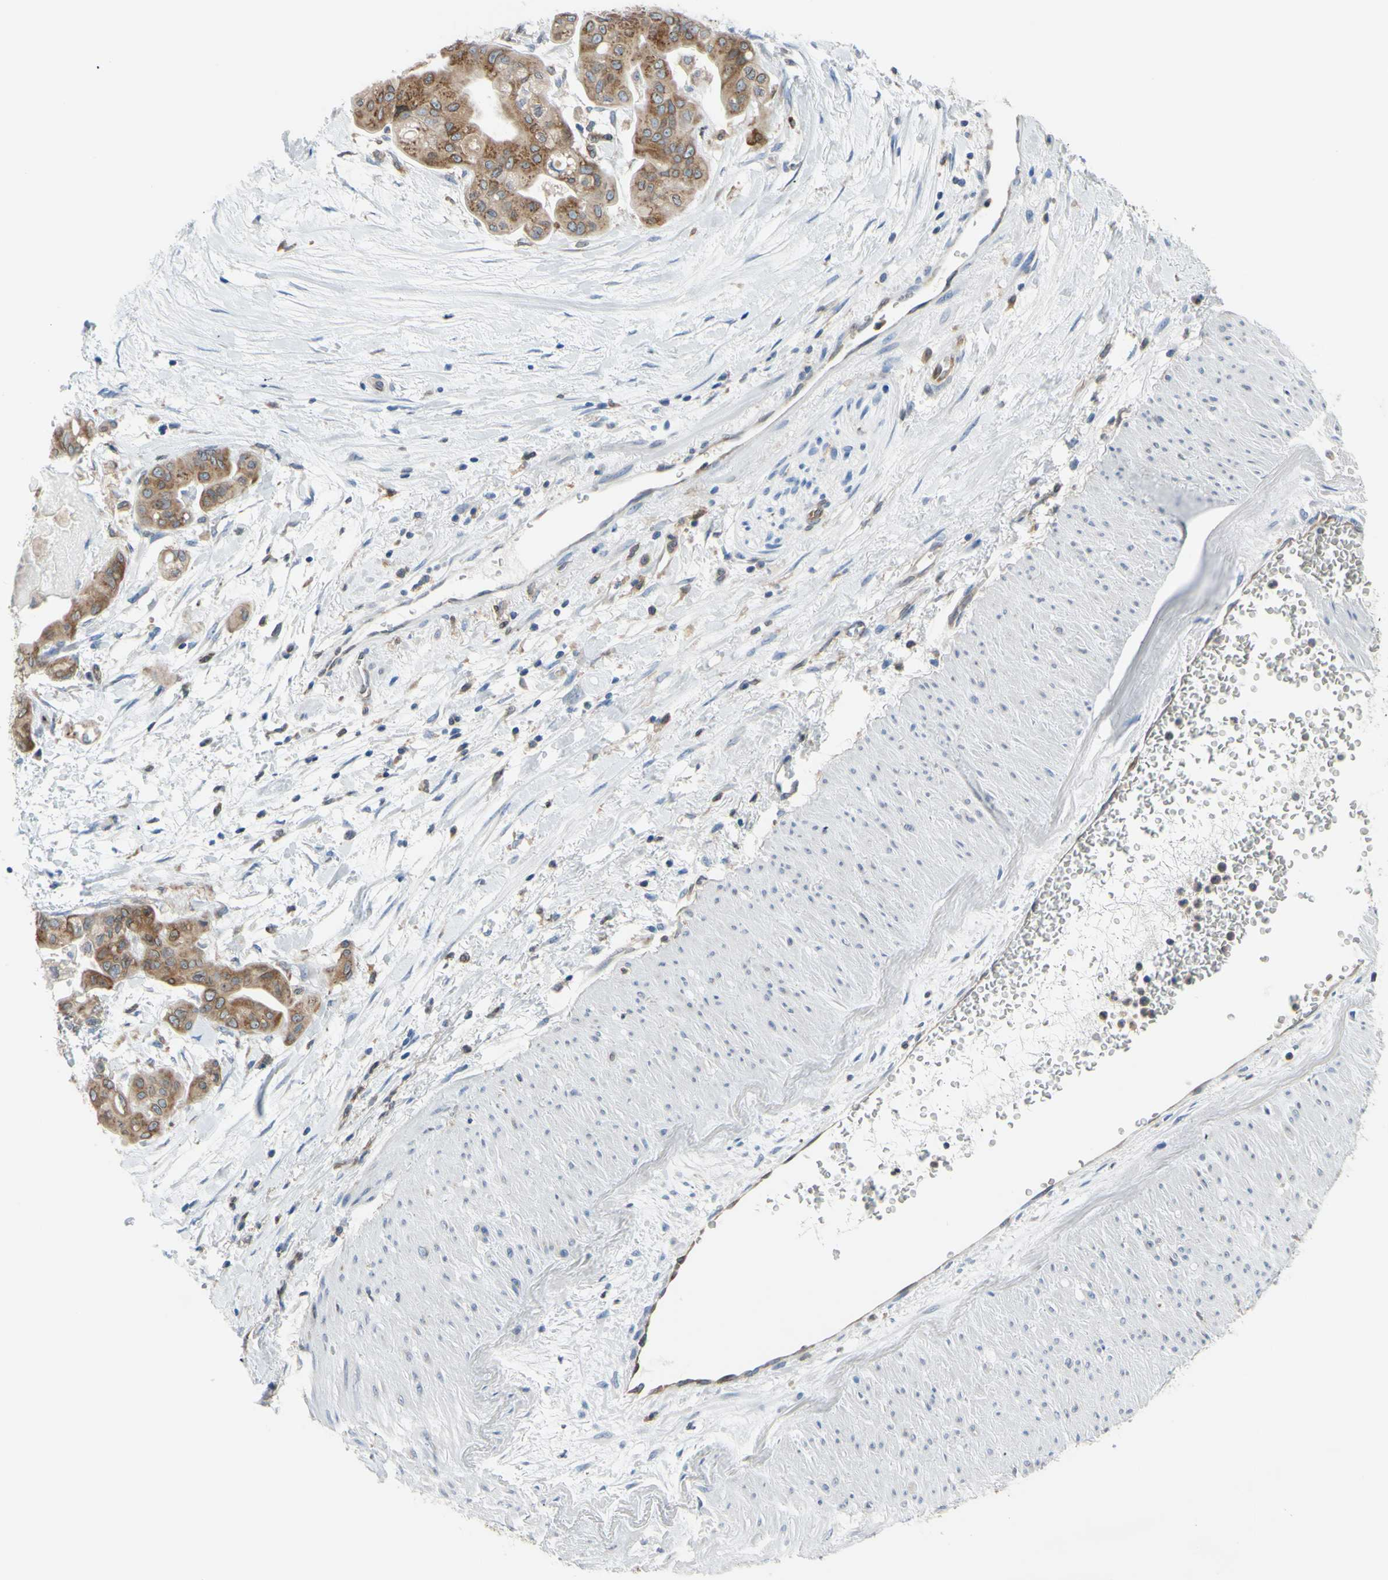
{"staining": {"intensity": "moderate", "quantity": ">75%", "location": "cytoplasmic/membranous"}, "tissue": "pancreatic cancer", "cell_type": "Tumor cells", "image_type": "cancer", "snomed": [{"axis": "morphology", "description": "Adenocarcinoma, NOS"}, {"axis": "topography", "description": "Pancreas"}], "caption": "Pancreatic cancer (adenocarcinoma) was stained to show a protein in brown. There is medium levels of moderate cytoplasmic/membranous staining in approximately >75% of tumor cells.", "gene": "MGST2", "patient": {"sex": "female", "age": 75}}